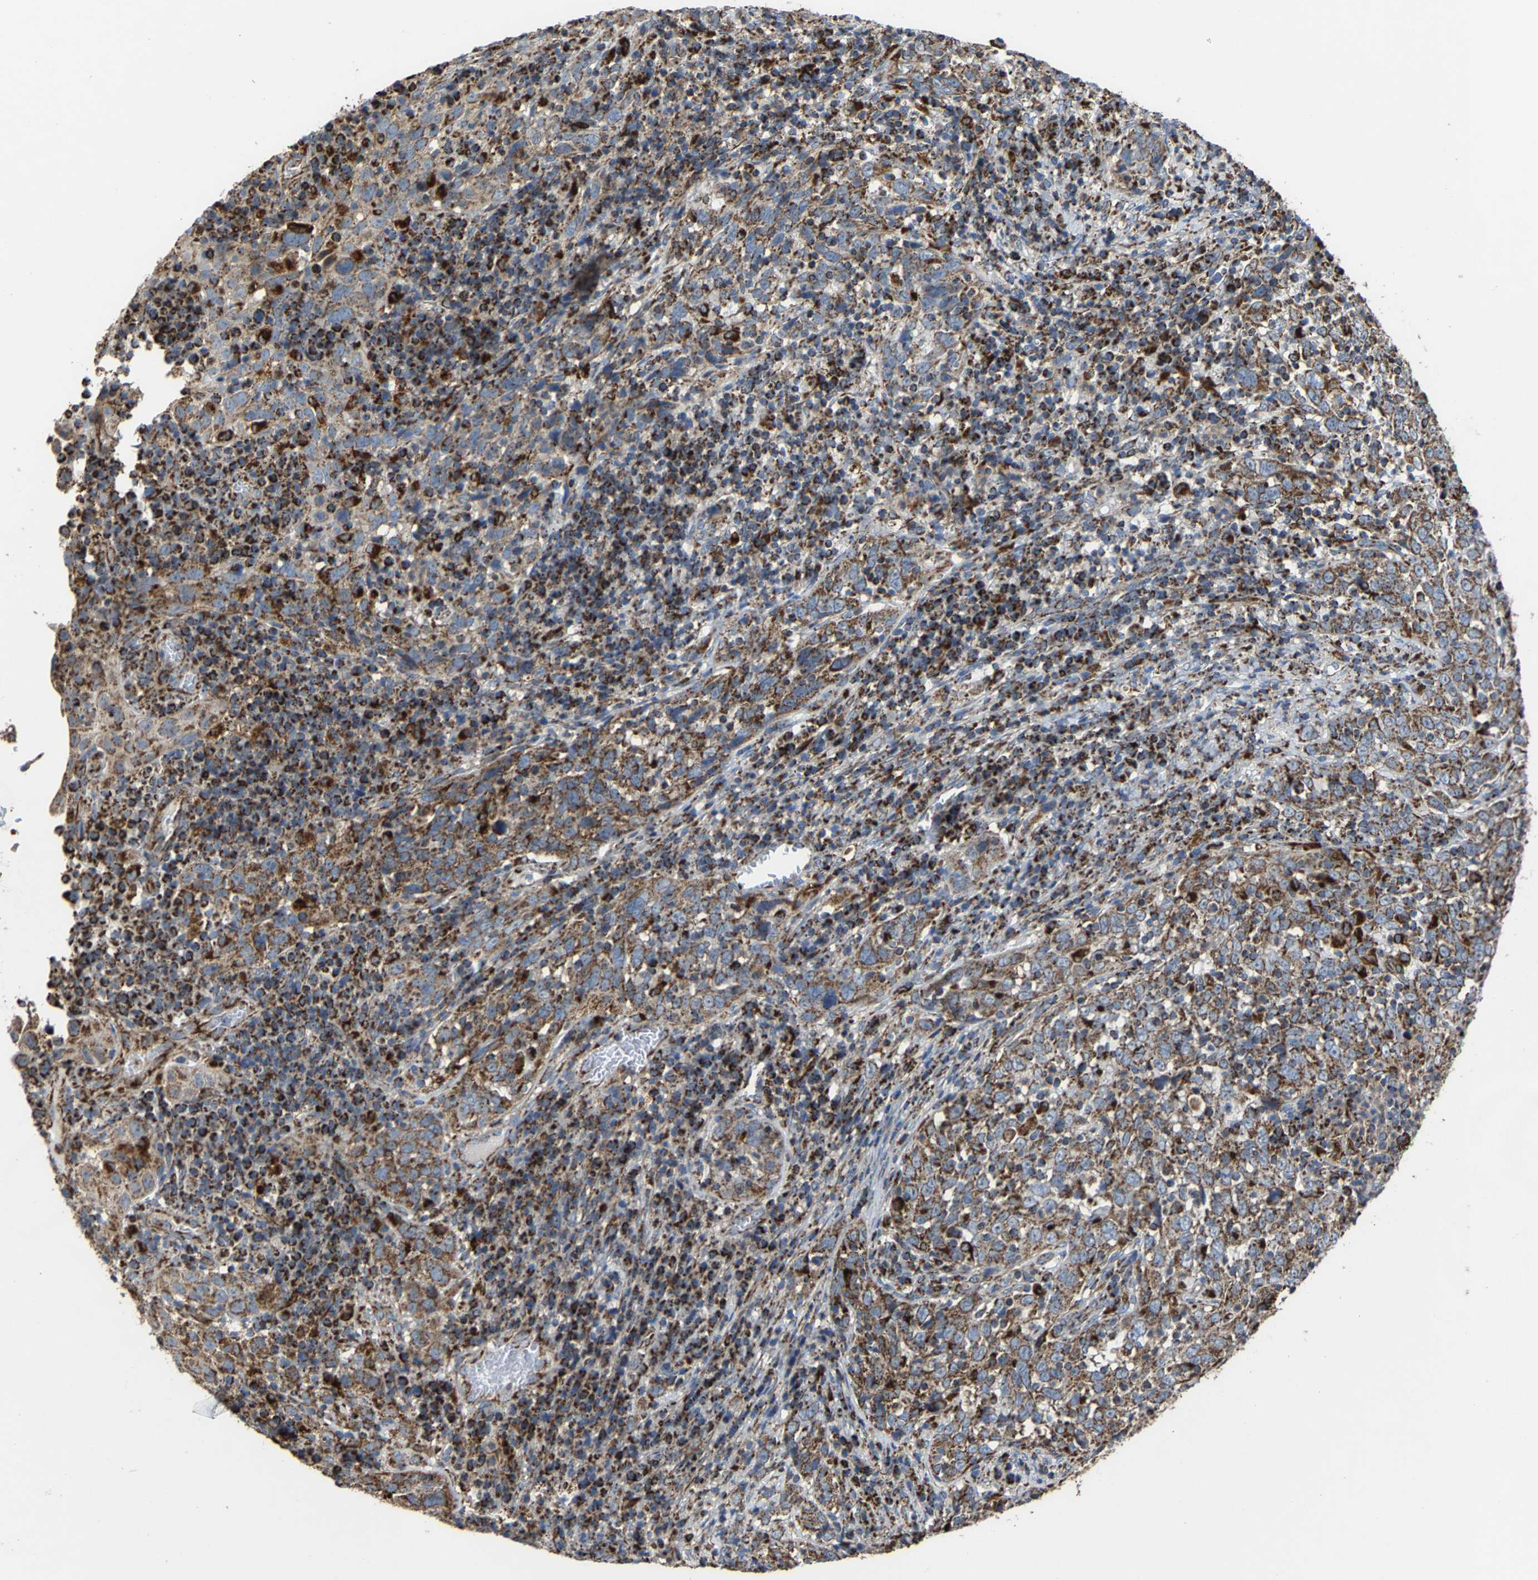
{"staining": {"intensity": "moderate", "quantity": ">75%", "location": "cytoplasmic/membranous"}, "tissue": "cervical cancer", "cell_type": "Tumor cells", "image_type": "cancer", "snomed": [{"axis": "morphology", "description": "Squamous cell carcinoma, NOS"}, {"axis": "topography", "description": "Cervix"}], "caption": "IHC (DAB) staining of cervical squamous cell carcinoma reveals moderate cytoplasmic/membranous protein staining in approximately >75% of tumor cells. (DAB = brown stain, brightfield microscopy at high magnification).", "gene": "NDUFV3", "patient": {"sex": "female", "age": 46}}